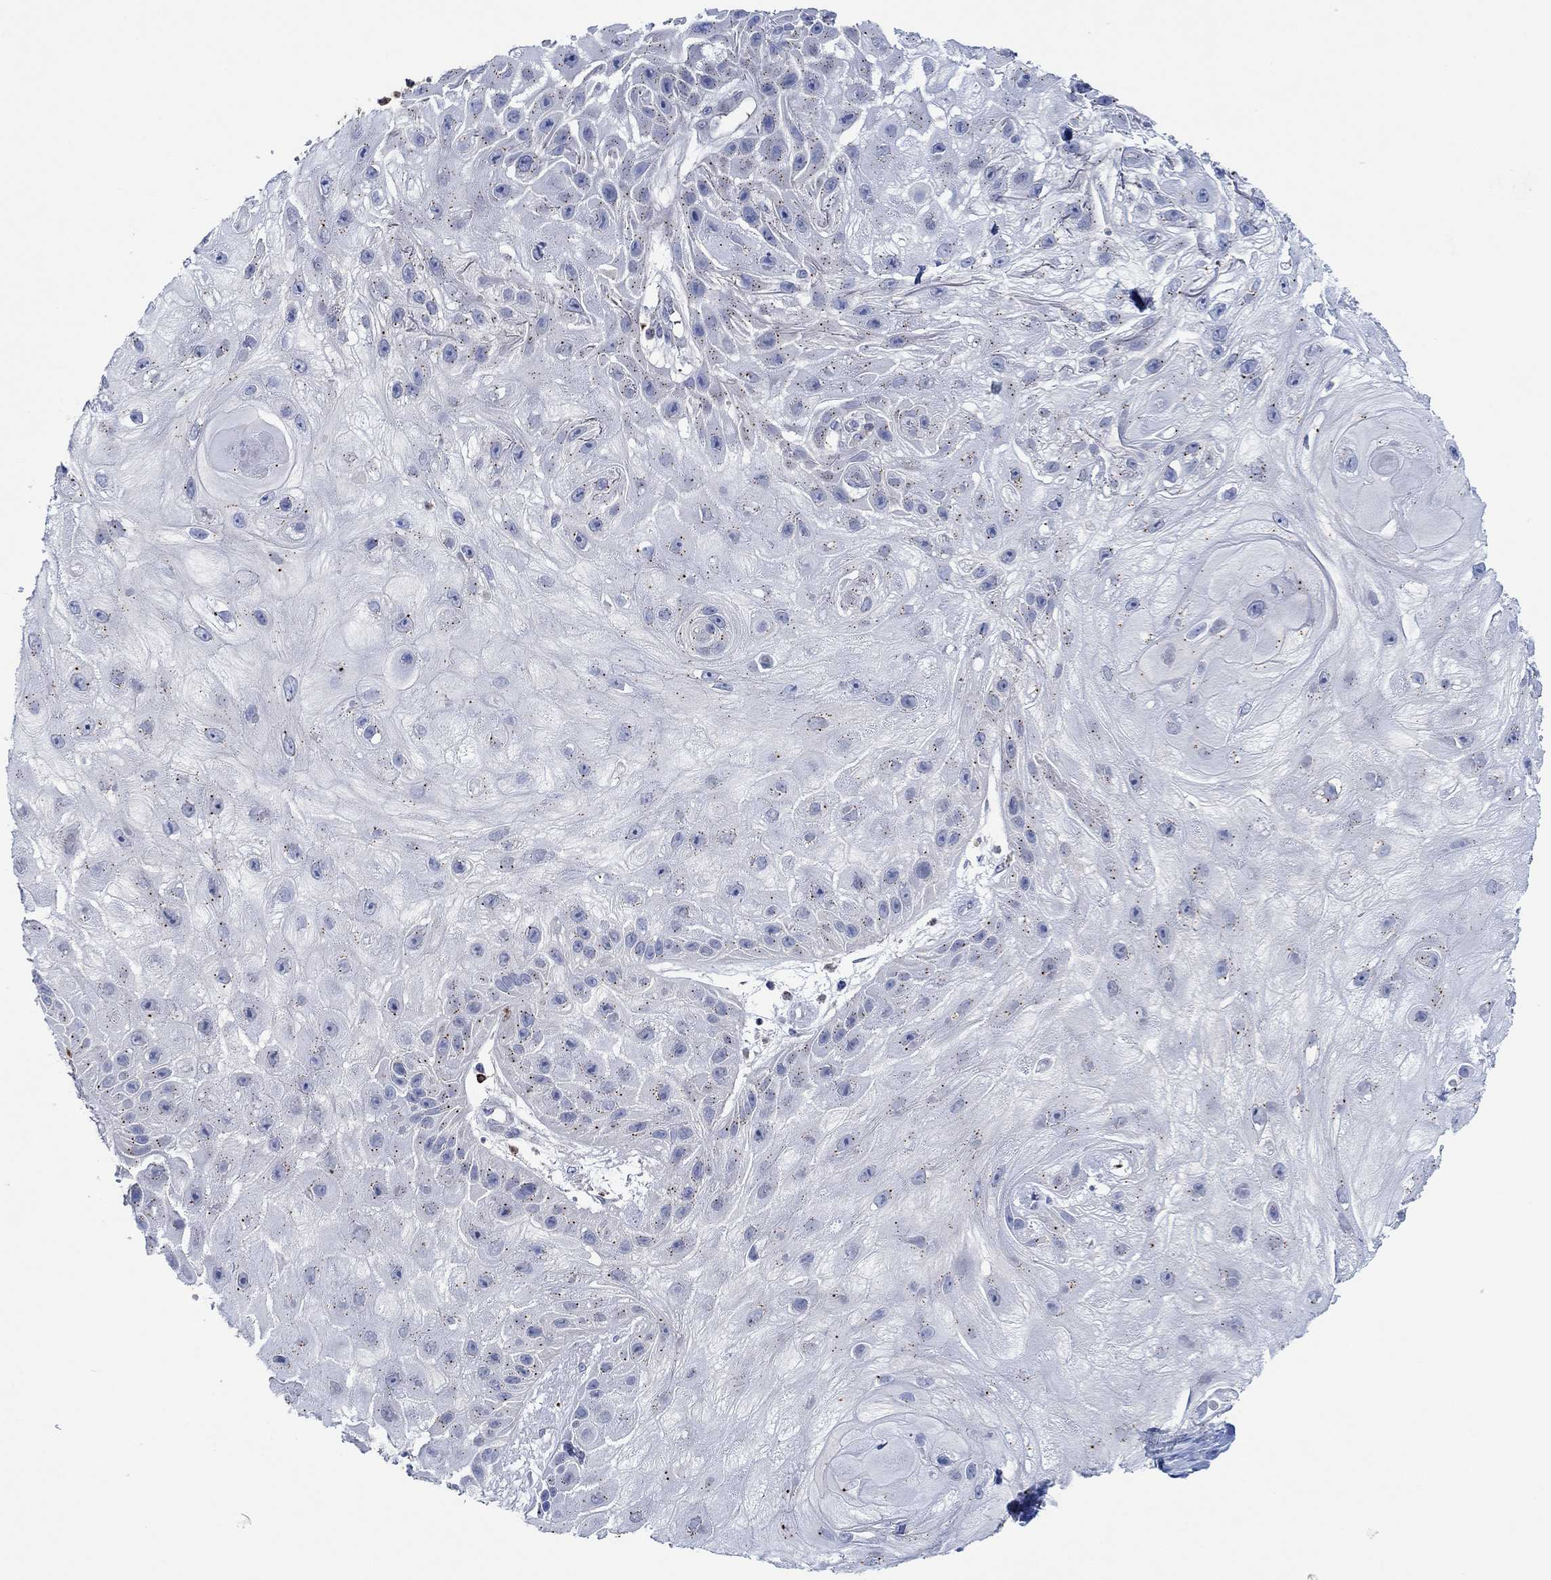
{"staining": {"intensity": "negative", "quantity": "none", "location": "none"}, "tissue": "skin cancer", "cell_type": "Tumor cells", "image_type": "cancer", "snomed": [{"axis": "morphology", "description": "Normal tissue, NOS"}, {"axis": "morphology", "description": "Squamous cell carcinoma, NOS"}, {"axis": "topography", "description": "Skin"}], "caption": "High power microscopy histopathology image of an immunohistochemistry photomicrograph of skin cancer, revealing no significant positivity in tumor cells.", "gene": "CPM", "patient": {"sex": "male", "age": 79}}